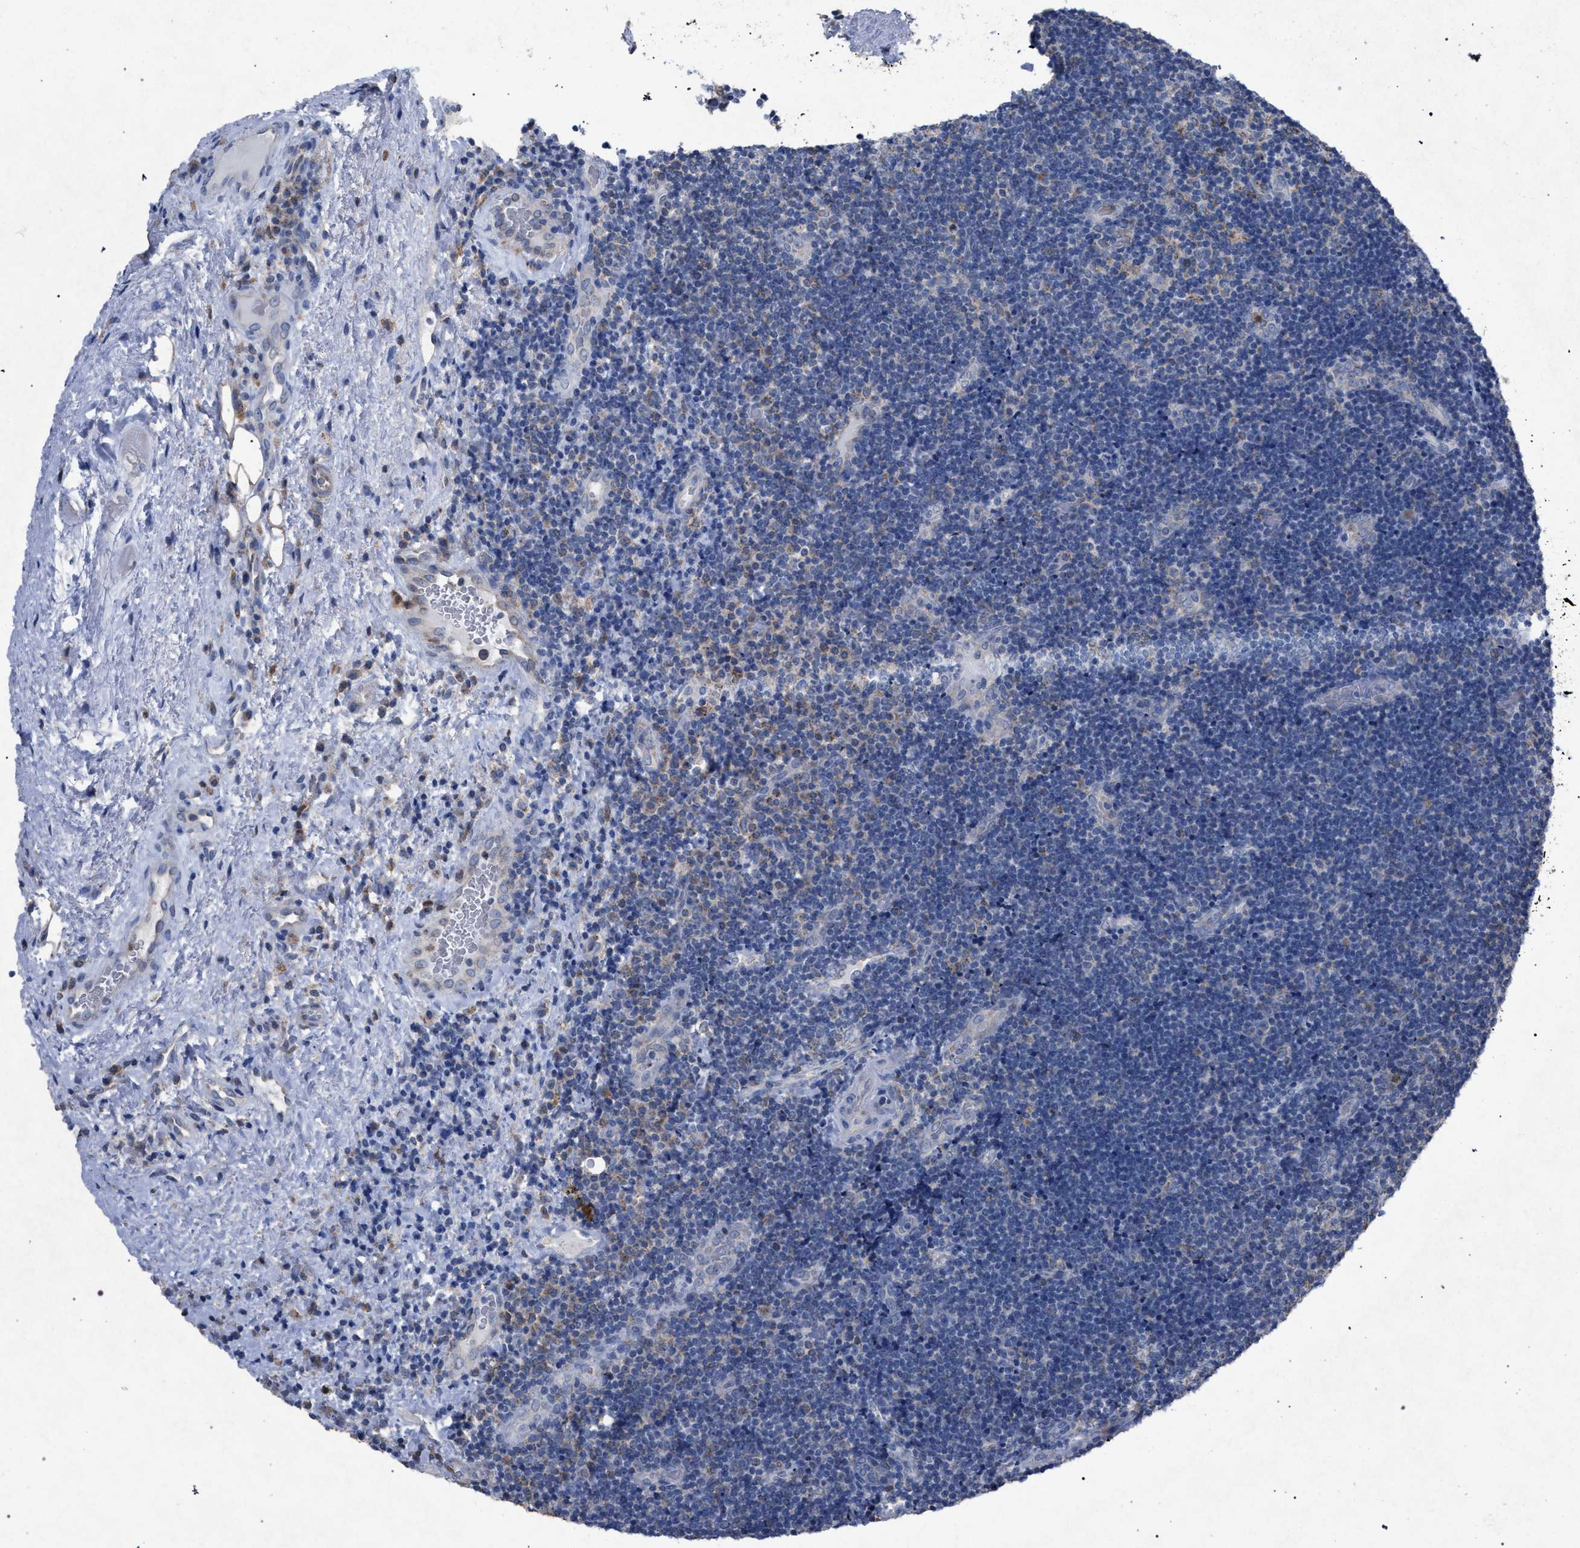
{"staining": {"intensity": "negative", "quantity": "none", "location": "none"}, "tissue": "lymphoma", "cell_type": "Tumor cells", "image_type": "cancer", "snomed": [{"axis": "morphology", "description": "Malignant lymphoma, non-Hodgkin's type, High grade"}, {"axis": "topography", "description": "Tonsil"}], "caption": "Lymphoma was stained to show a protein in brown. There is no significant positivity in tumor cells. The staining was performed using DAB to visualize the protein expression in brown, while the nuclei were stained in blue with hematoxylin (Magnification: 20x).", "gene": "HSD17B4", "patient": {"sex": "female", "age": 36}}